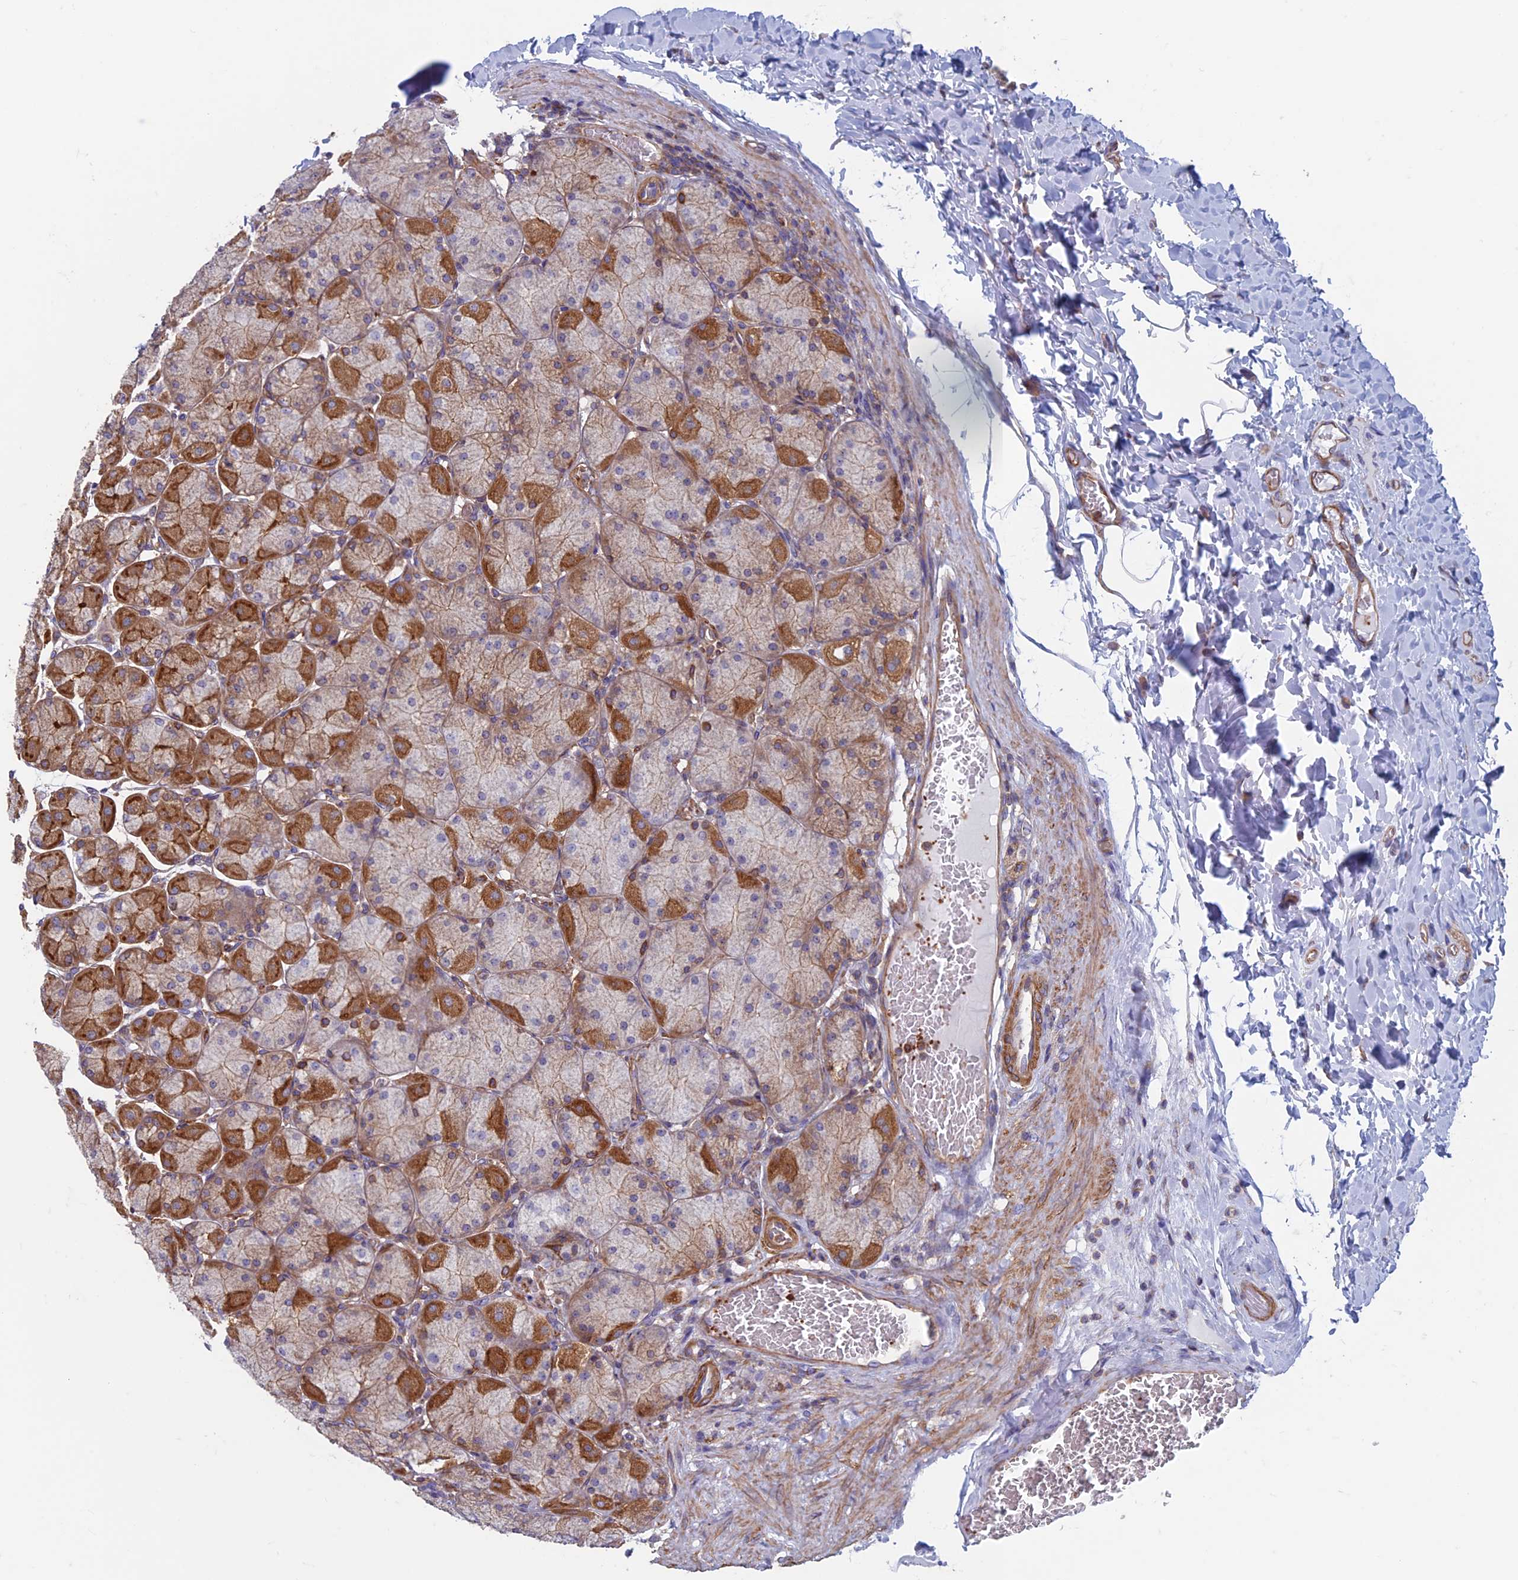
{"staining": {"intensity": "strong", "quantity": "25%-75%", "location": "cytoplasmic/membranous"}, "tissue": "stomach", "cell_type": "Glandular cells", "image_type": "normal", "snomed": [{"axis": "morphology", "description": "Normal tissue, NOS"}, {"axis": "topography", "description": "Stomach, upper"}], "caption": "Immunohistochemical staining of benign stomach reveals 25%-75% levels of strong cytoplasmic/membranous protein expression in approximately 25%-75% of glandular cells.", "gene": "DNM1L", "patient": {"sex": "female", "age": 56}}